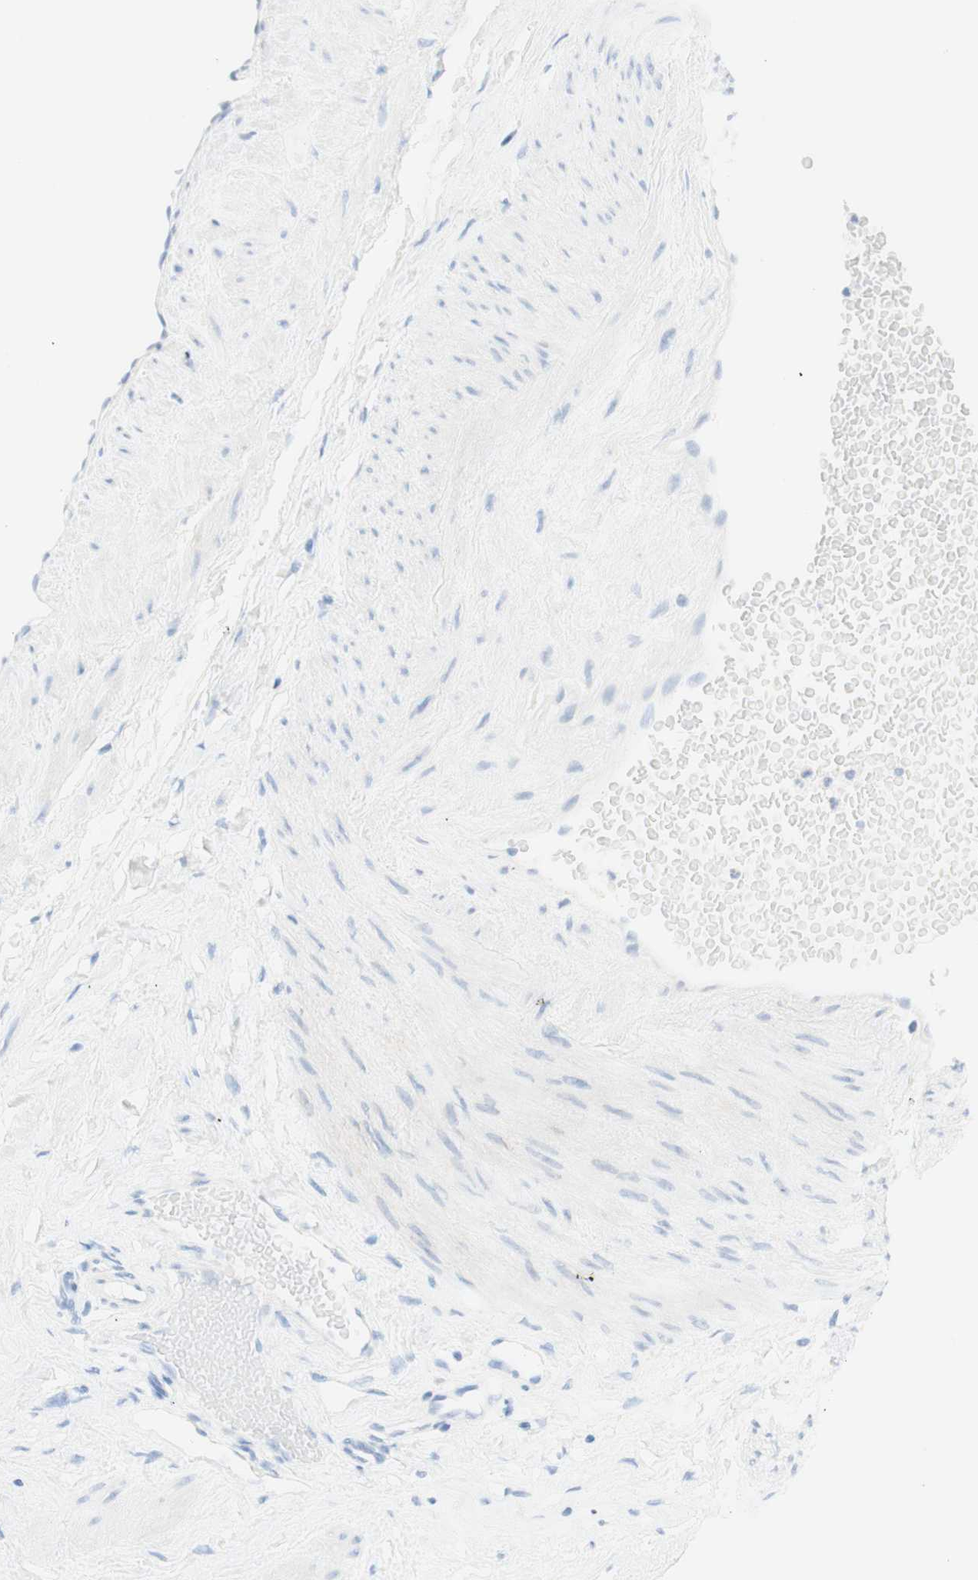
{"staining": {"intensity": "negative", "quantity": "none", "location": "none"}, "tissue": "adipose tissue", "cell_type": "Adipocytes", "image_type": "normal", "snomed": [{"axis": "morphology", "description": "Normal tissue, NOS"}, {"axis": "topography", "description": "Soft tissue"}, {"axis": "topography", "description": "Vascular tissue"}], "caption": "High power microscopy micrograph of an immunohistochemistry histopathology image of normal adipose tissue, revealing no significant expression in adipocytes.", "gene": "TPO", "patient": {"sex": "female", "age": 35}}